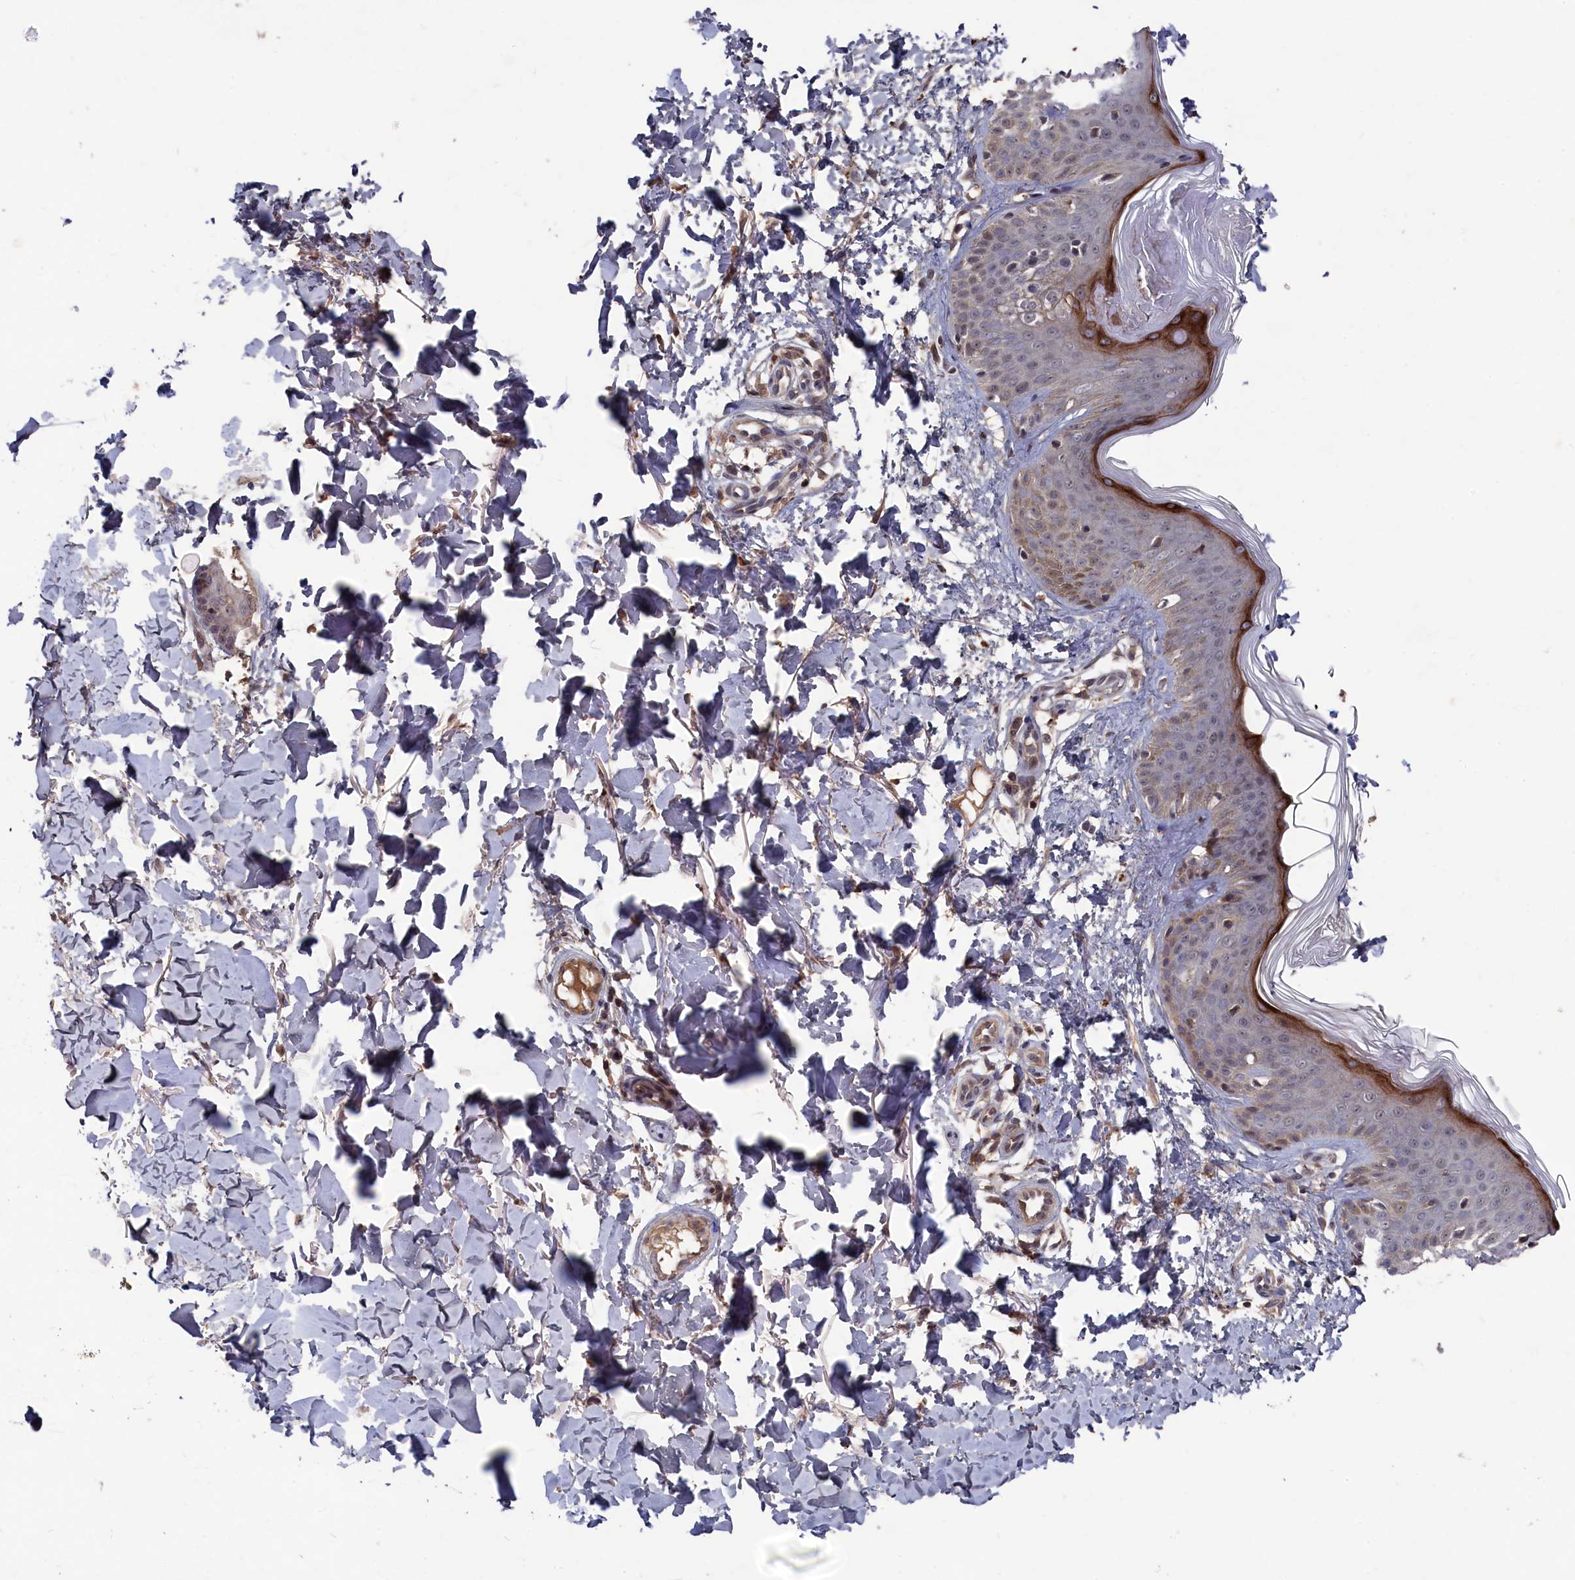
{"staining": {"intensity": "moderate", "quantity": ">75%", "location": "cytoplasmic/membranous"}, "tissue": "skin", "cell_type": "Fibroblasts", "image_type": "normal", "snomed": [{"axis": "morphology", "description": "Normal tissue, NOS"}, {"axis": "topography", "description": "Skin"}], "caption": "DAB immunohistochemical staining of normal skin exhibits moderate cytoplasmic/membranous protein expression in about >75% of fibroblasts.", "gene": "TMC5", "patient": {"sex": "male", "age": 37}}